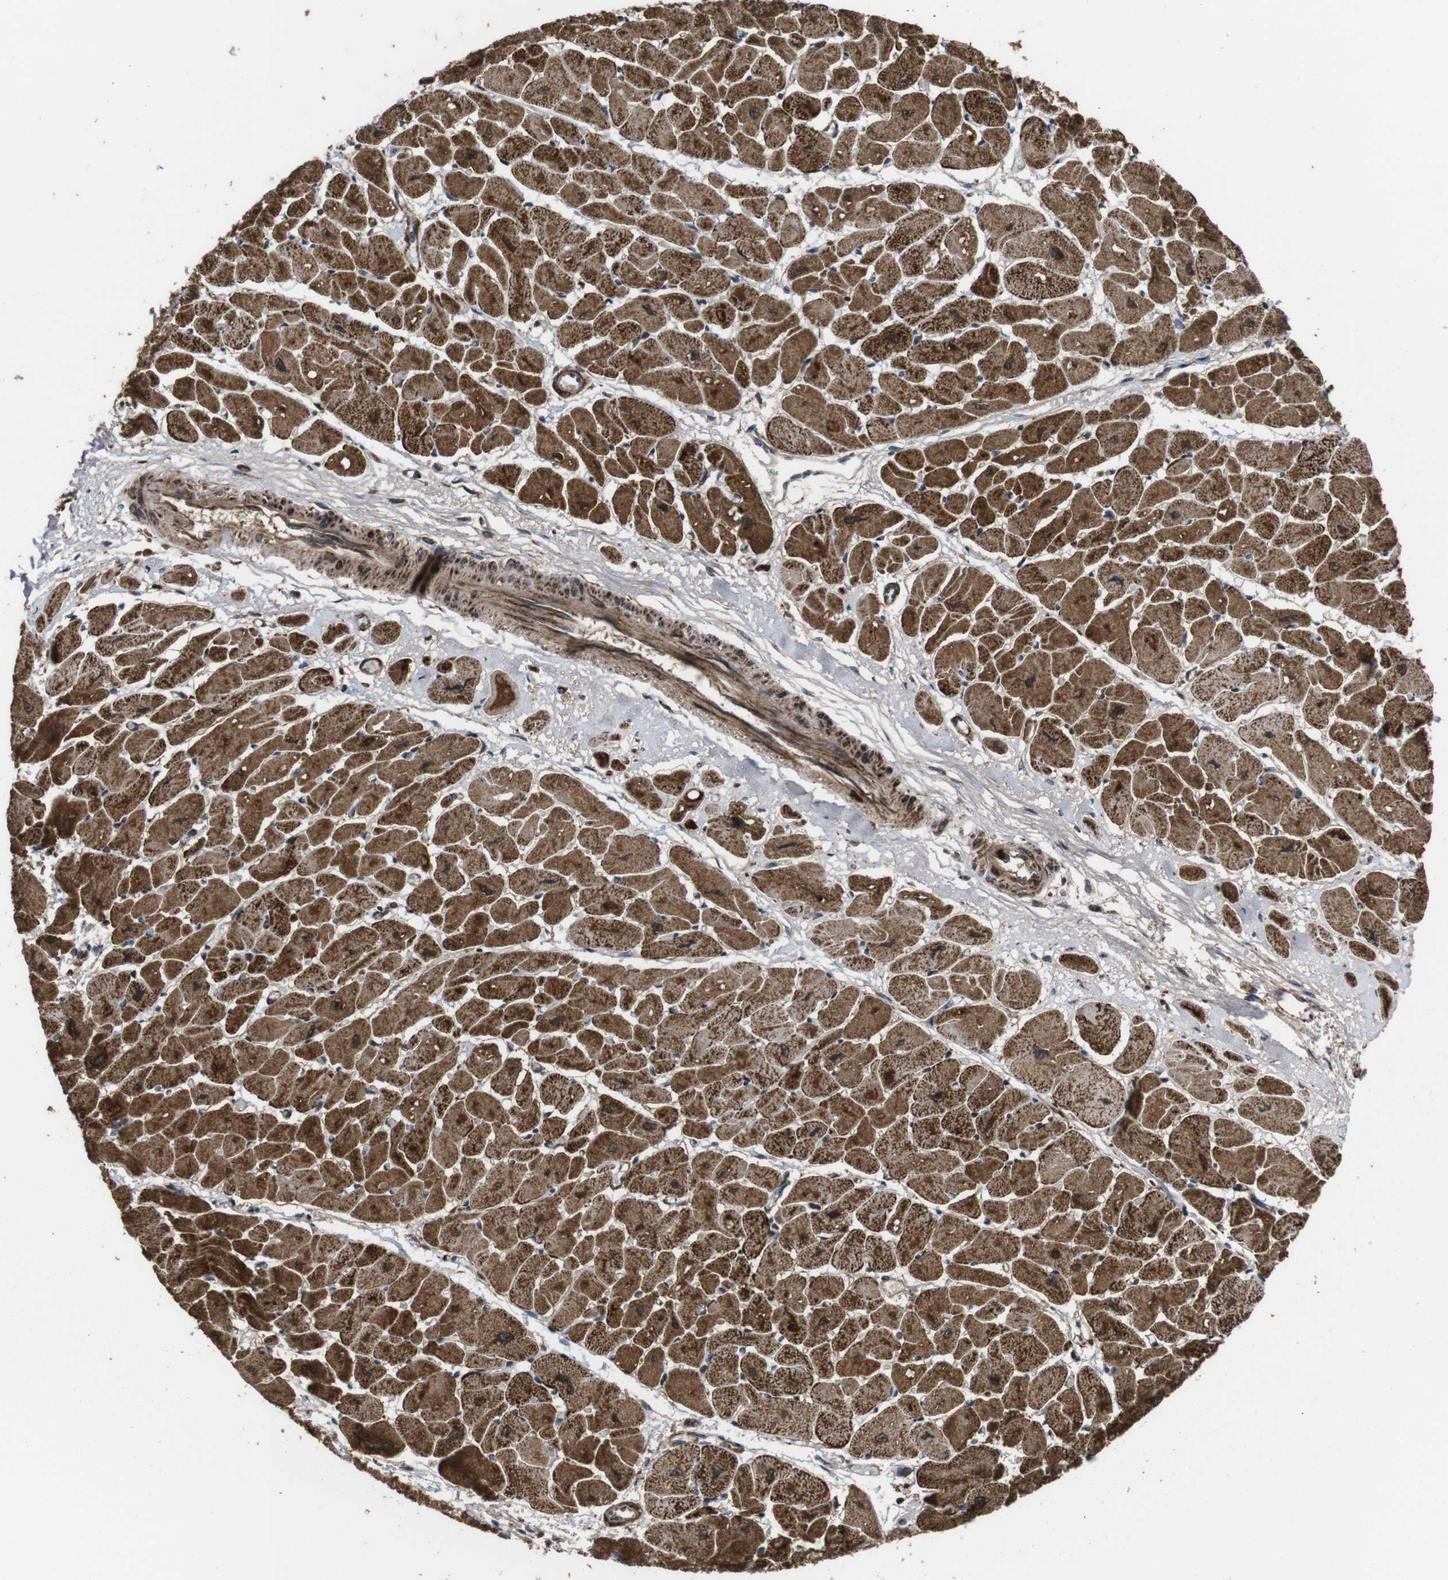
{"staining": {"intensity": "strong", "quantity": ">75%", "location": "cytoplasmic/membranous"}, "tissue": "heart muscle", "cell_type": "Cardiomyocytes", "image_type": "normal", "snomed": [{"axis": "morphology", "description": "Normal tissue, NOS"}, {"axis": "topography", "description": "Heart"}], "caption": "IHC image of benign heart muscle: heart muscle stained using immunohistochemistry displays high levels of strong protein expression localized specifically in the cytoplasmic/membranous of cardiomyocytes, appearing as a cytoplasmic/membranous brown color.", "gene": "HK1", "patient": {"sex": "female", "age": 54}}